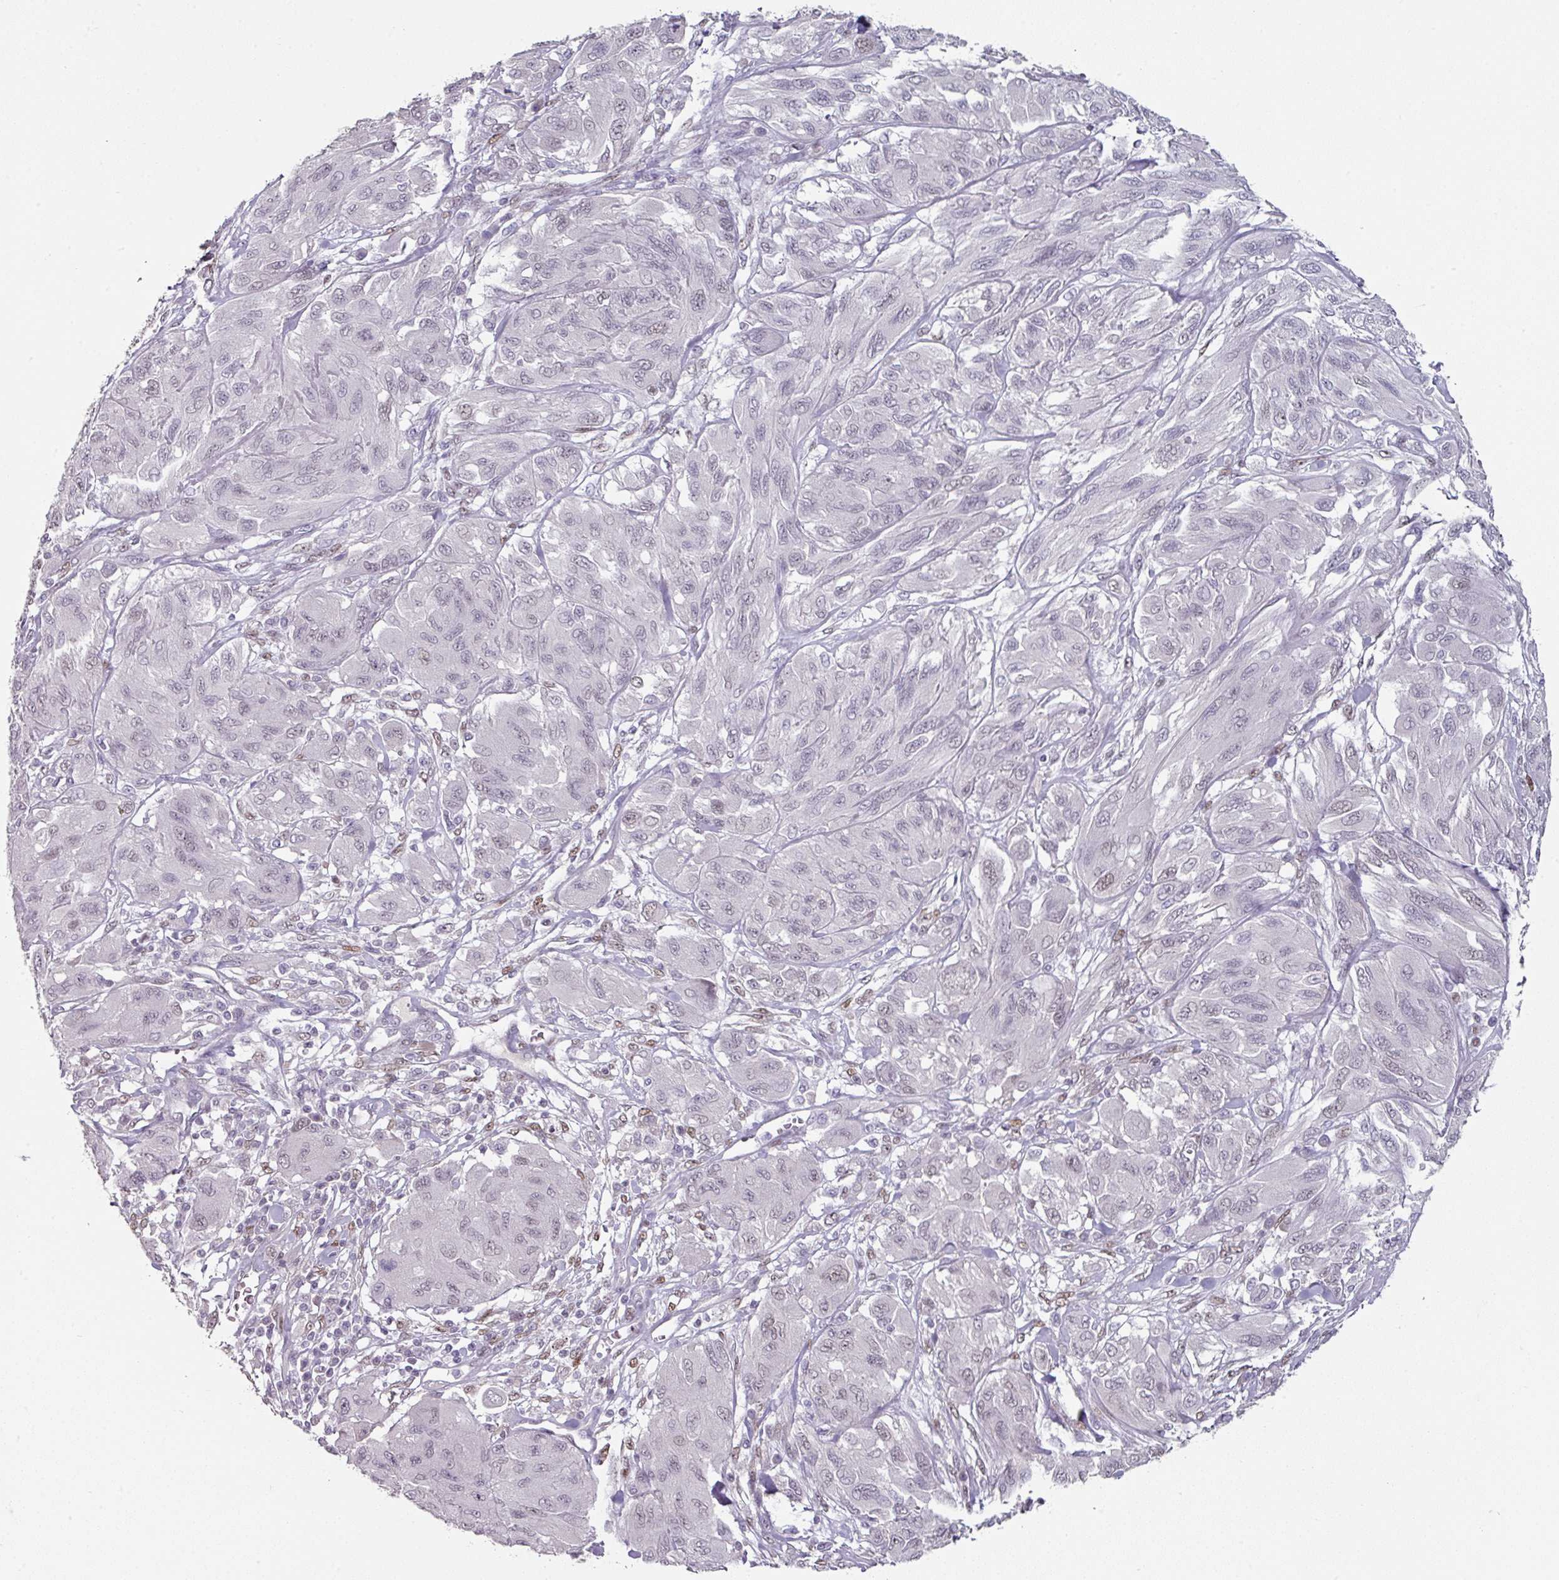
{"staining": {"intensity": "weak", "quantity": "<25%", "location": "nuclear"}, "tissue": "melanoma", "cell_type": "Tumor cells", "image_type": "cancer", "snomed": [{"axis": "morphology", "description": "Malignant melanoma, NOS"}, {"axis": "topography", "description": "Skin"}], "caption": "This is an immunohistochemistry histopathology image of melanoma. There is no staining in tumor cells.", "gene": "ELK1", "patient": {"sex": "female", "age": 91}}